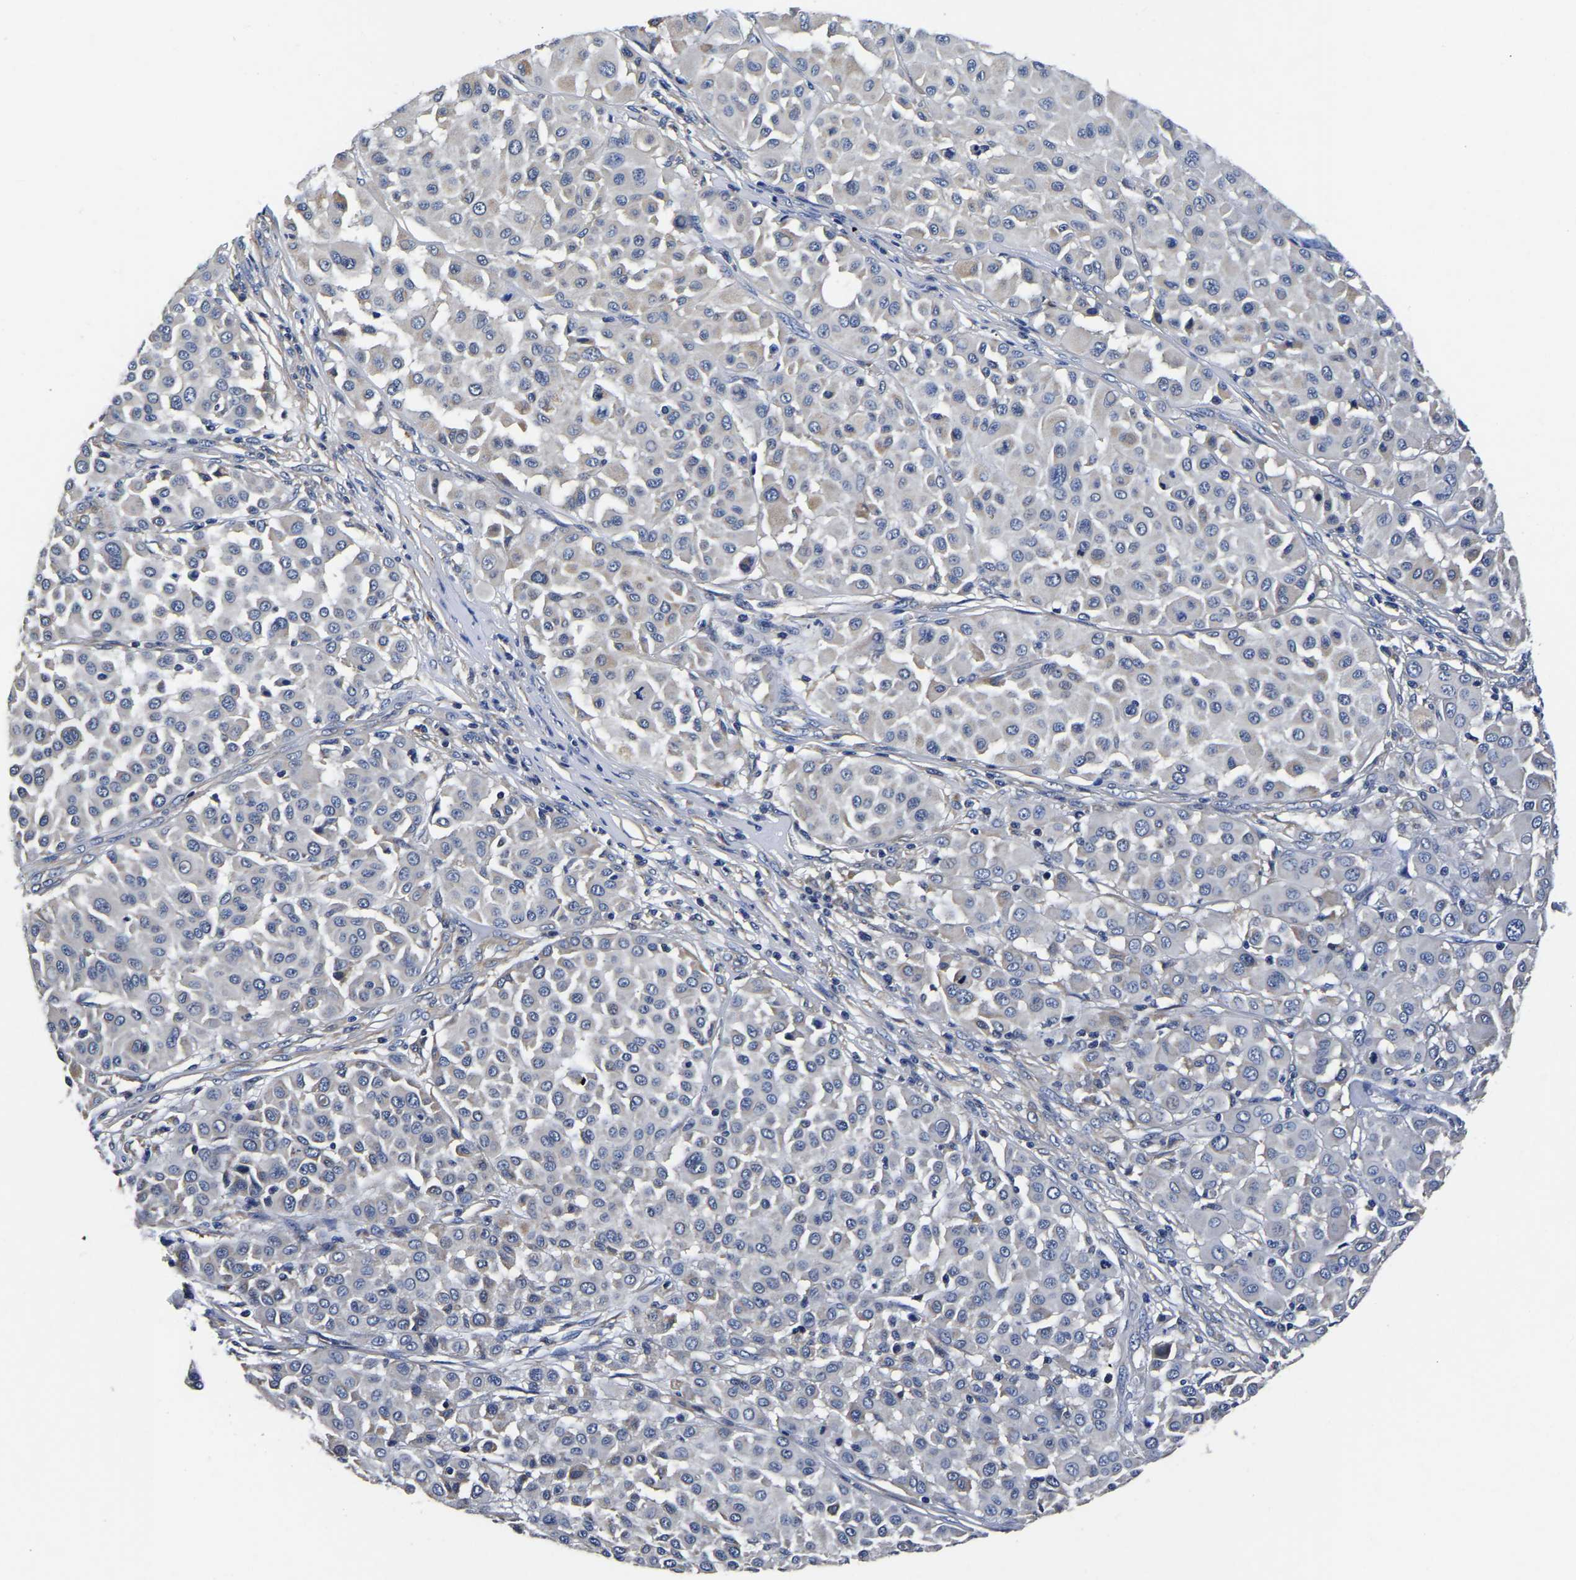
{"staining": {"intensity": "negative", "quantity": "none", "location": "none"}, "tissue": "melanoma", "cell_type": "Tumor cells", "image_type": "cancer", "snomed": [{"axis": "morphology", "description": "Malignant melanoma, Metastatic site"}, {"axis": "topography", "description": "Soft tissue"}], "caption": "DAB immunohistochemical staining of melanoma shows no significant staining in tumor cells.", "gene": "KCTD17", "patient": {"sex": "male", "age": 41}}